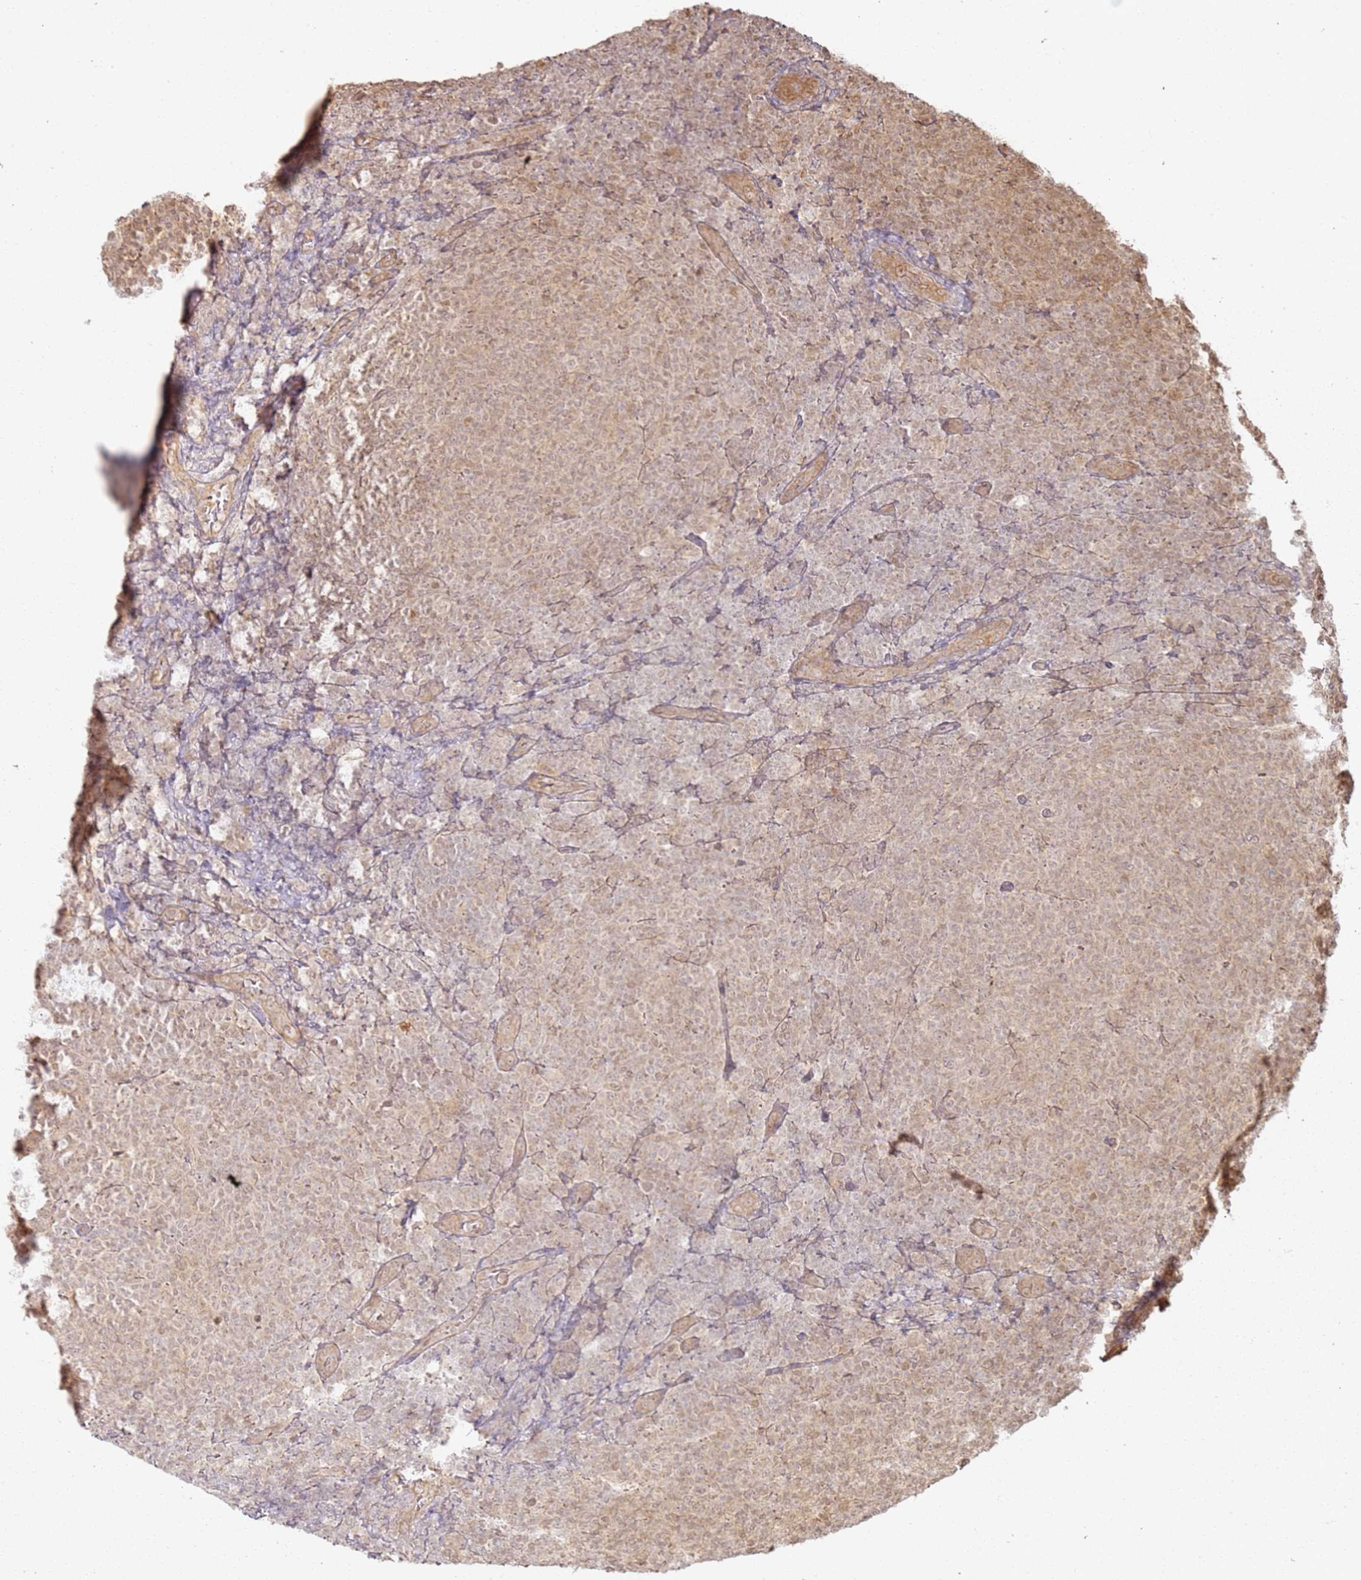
{"staining": {"intensity": "weak", "quantity": "<25%", "location": "cytoplasmic/membranous"}, "tissue": "lymphoma", "cell_type": "Tumor cells", "image_type": "cancer", "snomed": [{"axis": "morphology", "description": "Malignant lymphoma, non-Hodgkin's type, Low grade"}, {"axis": "topography", "description": "Lymph node"}], "caption": "IHC photomicrograph of neoplastic tissue: human lymphoma stained with DAB (3,3'-diaminobenzidine) reveals no significant protein staining in tumor cells.", "gene": "ZNF776", "patient": {"sex": "male", "age": 66}}